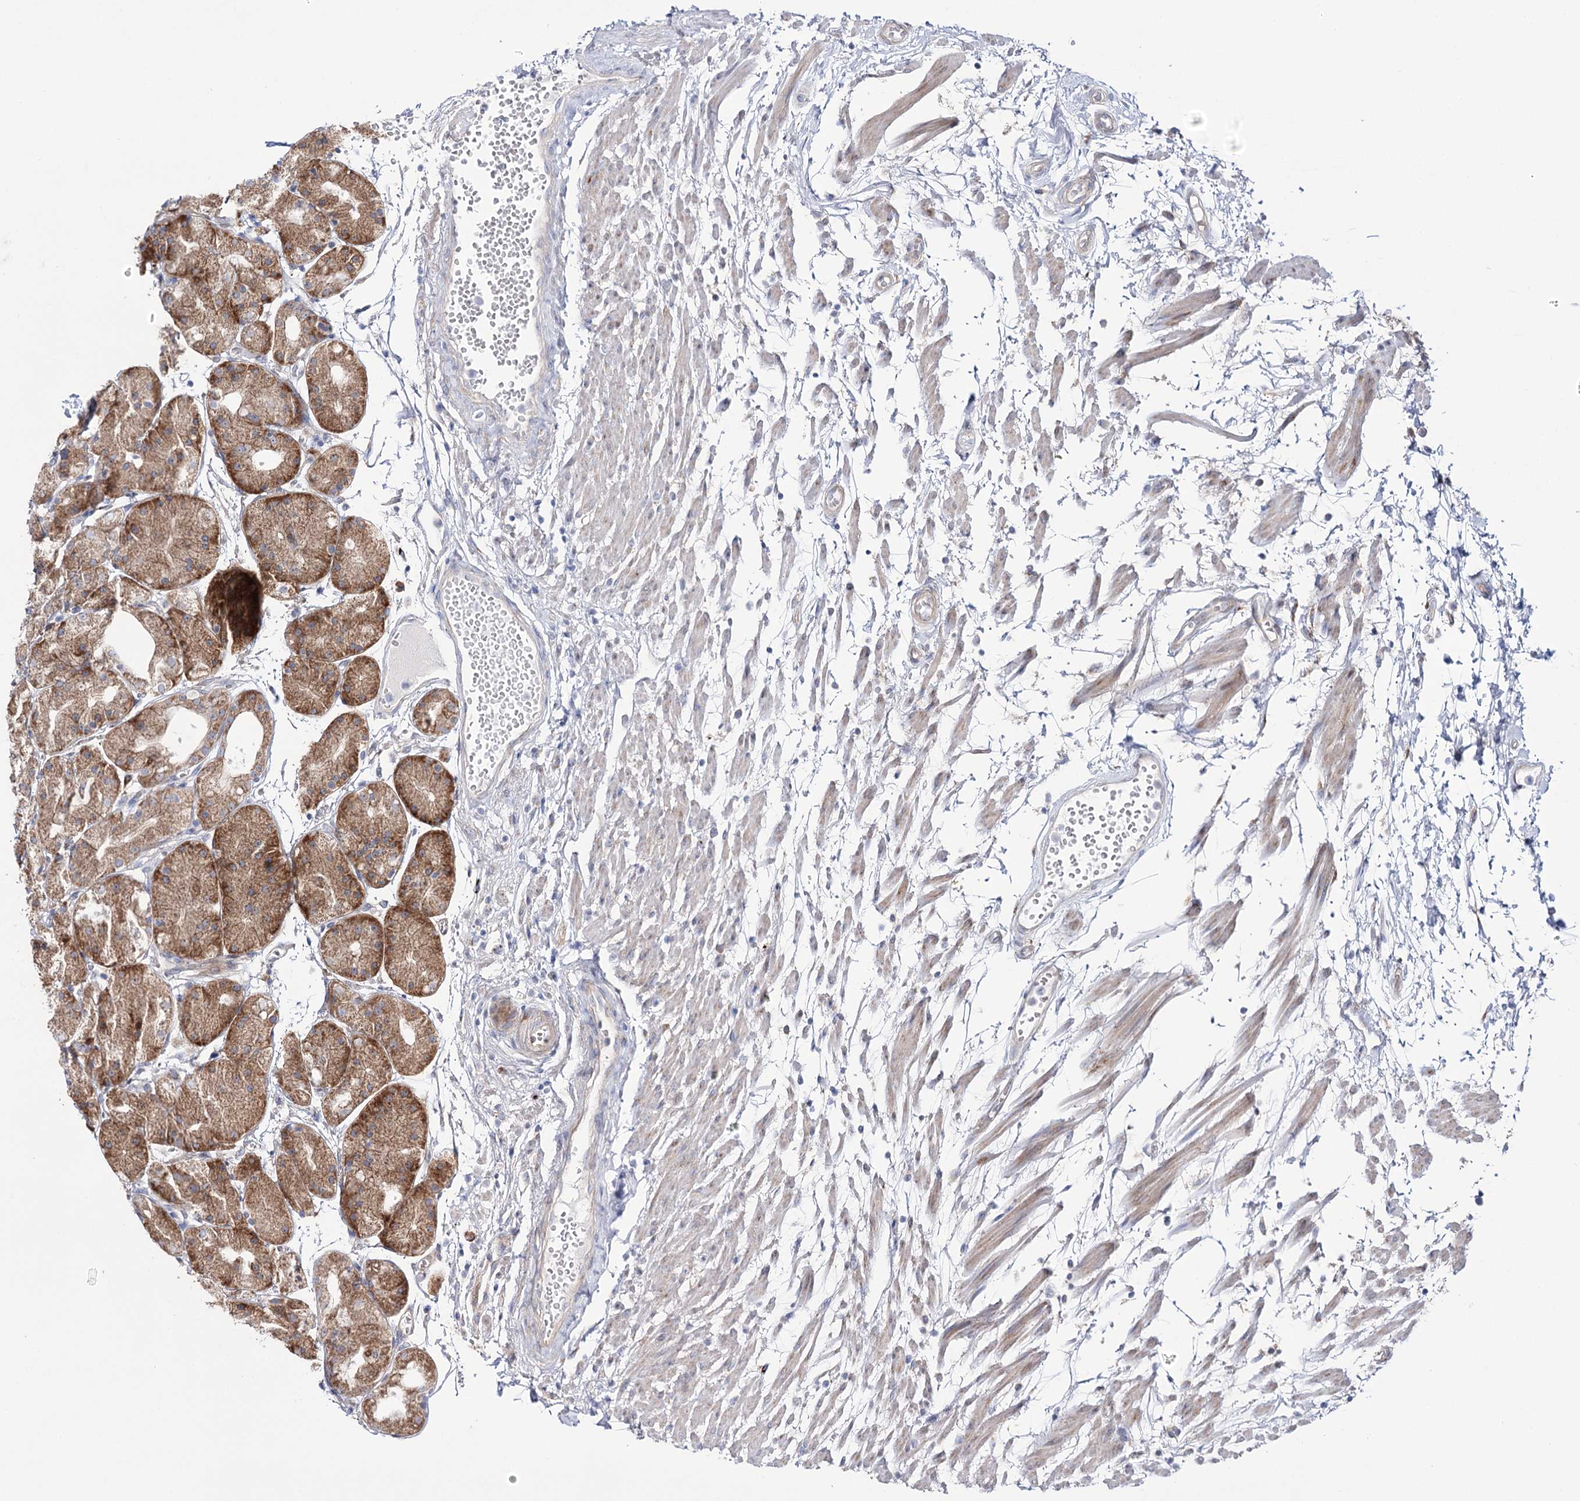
{"staining": {"intensity": "moderate", "quantity": ">75%", "location": "cytoplasmic/membranous"}, "tissue": "stomach", "cell_type": "Glandular cells", "image_type": "normal", "snomed": [{"axis": "morphology", "description": "Normal tissue, NOS"}, {"axis": "topography", "description": "Stomach, upper"}], "caption": "Protein staining shows moderate cytoplasmic/membranous staining in approximately >75% of glandular cells in benign stomach.", "gene": "METTL5", "patient": {"sex": "male", "age": 72}}